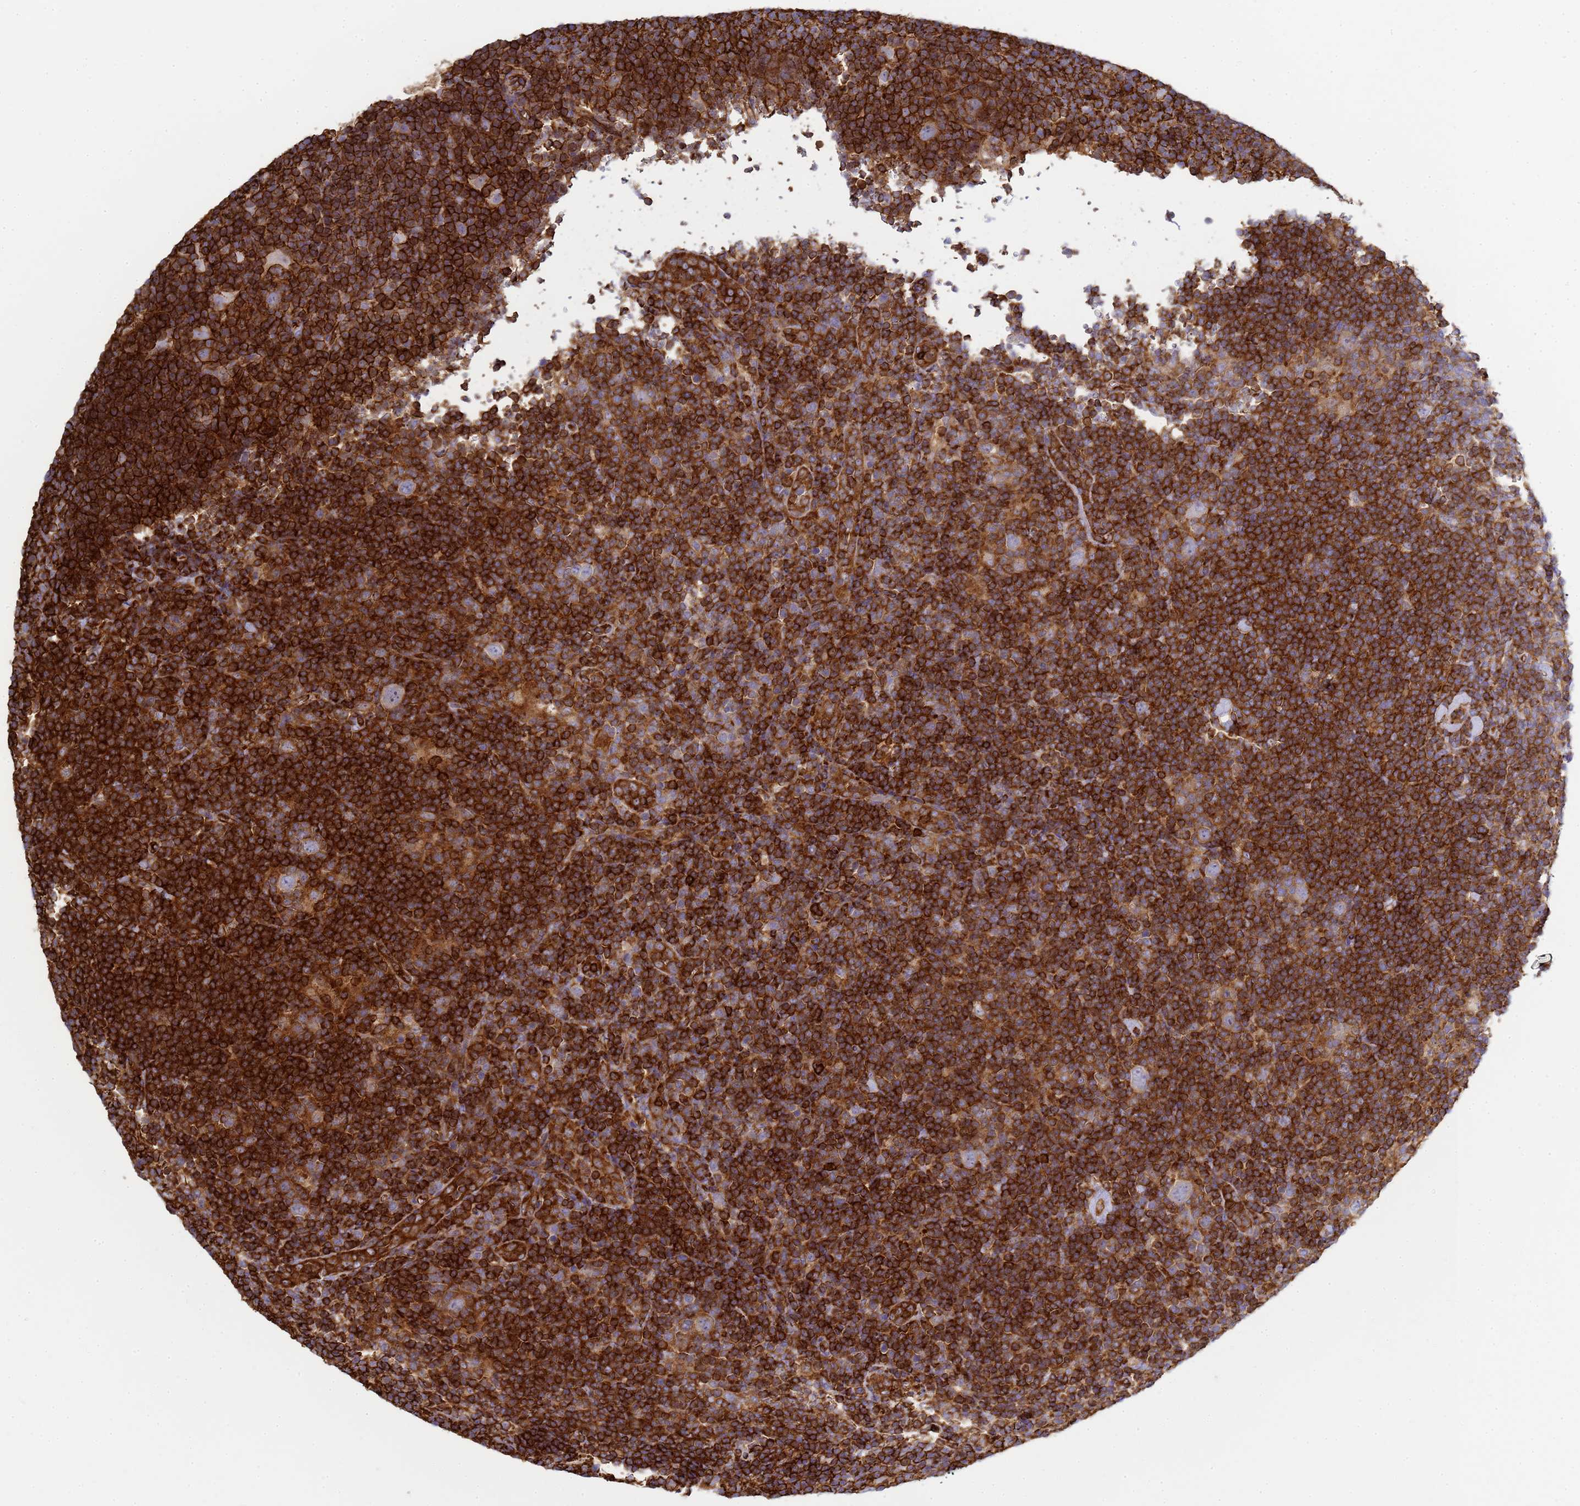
{"staining": {"intensity": "weak", "quantity": "<25%", "location": "cytoplasmic/membranous"}, "tissue": "lymphoma", "cell_type": "Tumor cells", "image_type": "cancer", "snomed": [{"axis": "morphology", "description": "Hodgkin's disease, NOS"}, {"axis": "topography", "description": "Lymph node"}], "caption": "High magnification brightfield microscopy of Hodgkin's disease stained with DAB (brown) and counterstained with hematoxylin (blue): tumor cells show no significant expression.", "gene": "ZBTB8OS", "patient": {"sex": "female", "age": 57}}